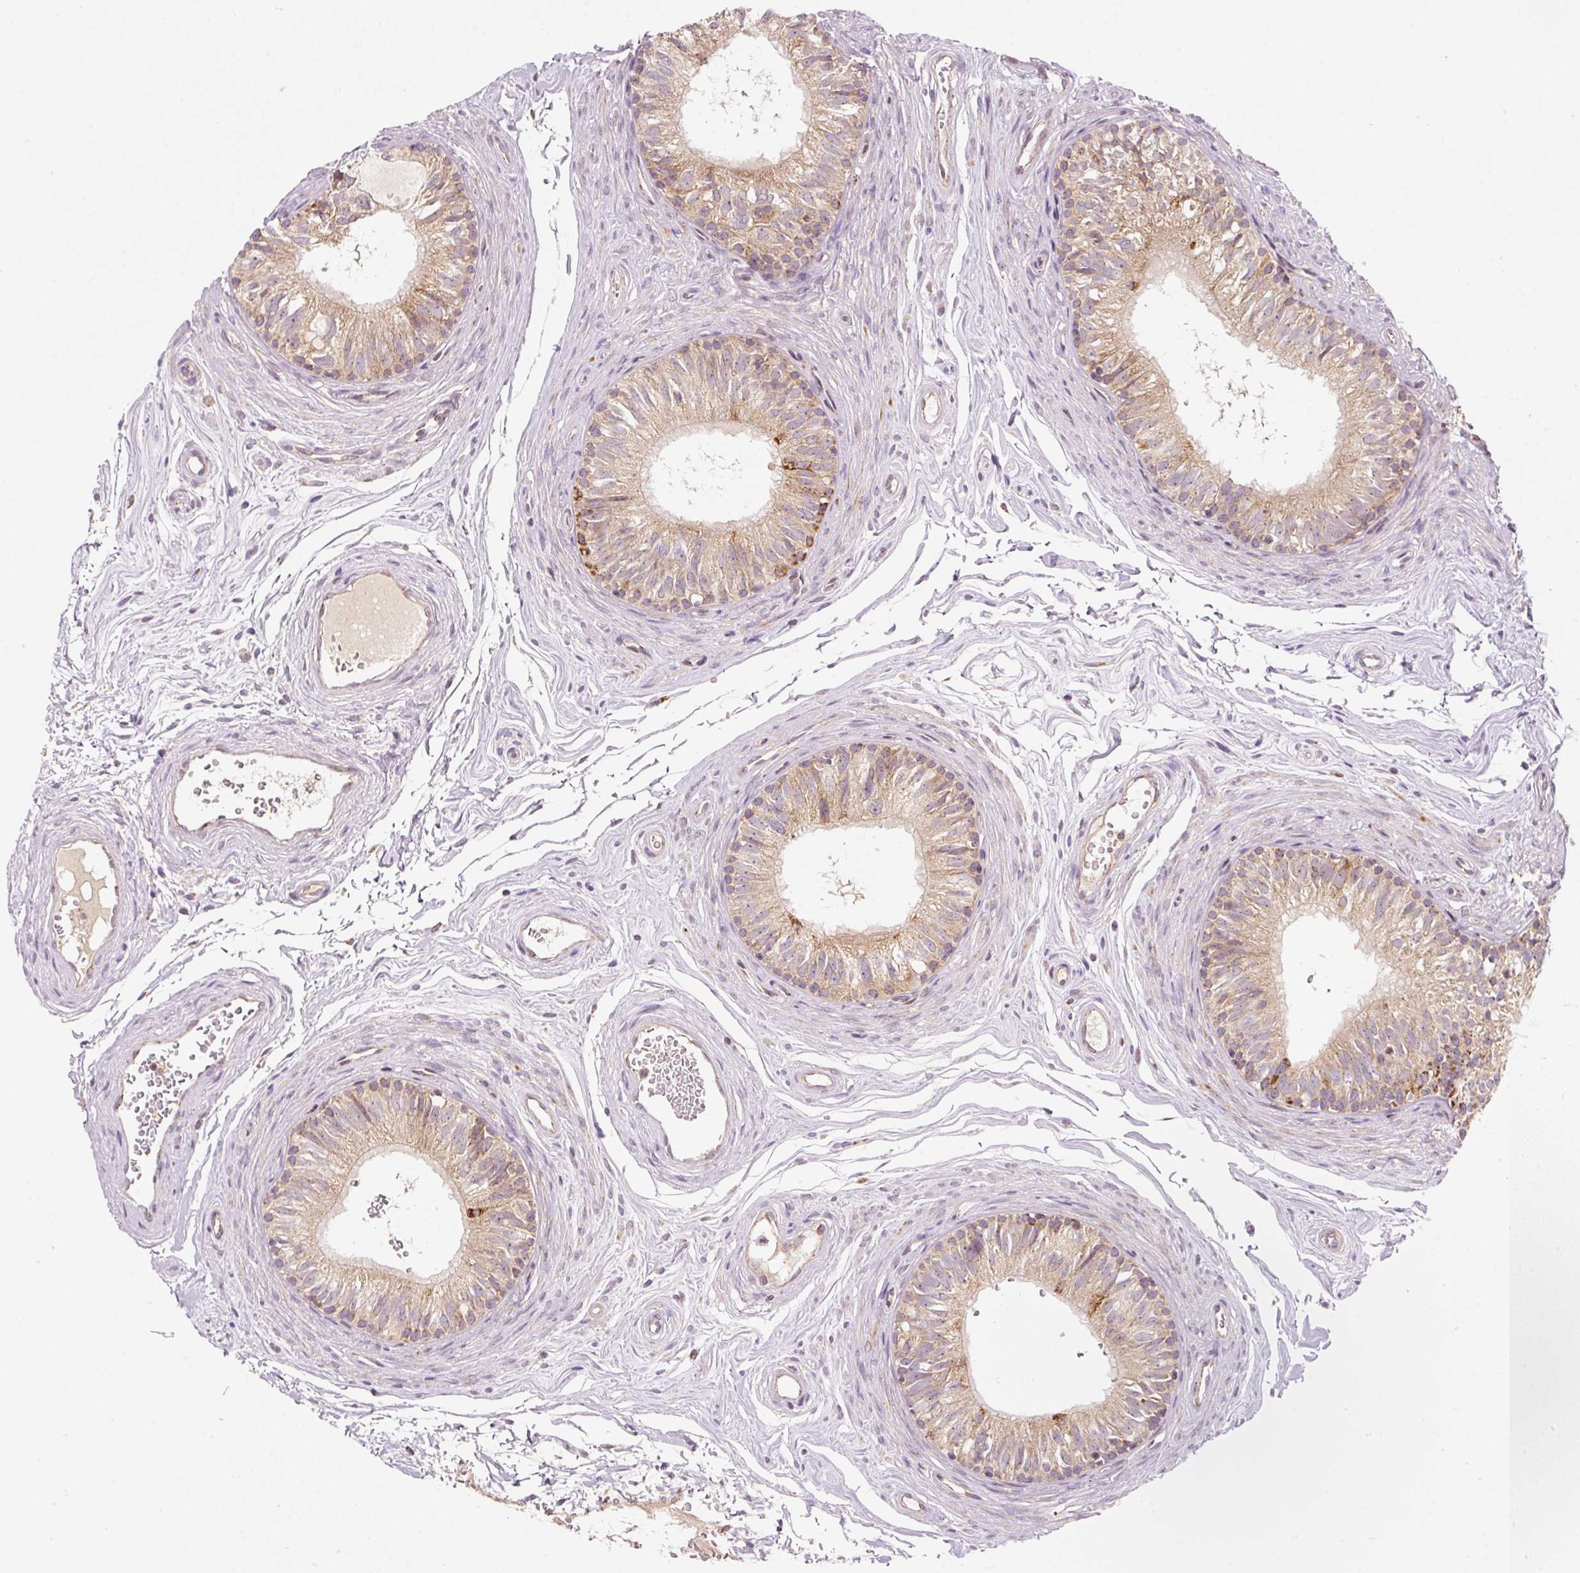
{"staining": {"intensity": "moderate", "quantity": ">75%", "location": "cytoplasmic/membranous"}, "tissue": "epididymis", "cell_type": "Glandular cells", "image_type": "normal", "snomed": [{"axis": "morphology", "description": "Normal tissue, NOS"}, {"axis": "topography", "description": "Epididymis"}], "caption": "DAB immunohistochemical staining of unremarkable epididymis shows moderate cytoplasmic/membranous protein expression in about >75% of glandular cells. Nuclei are stained in blue.", "gene": "FAM78B", "patient": {"sex": "male", "age": 45}}